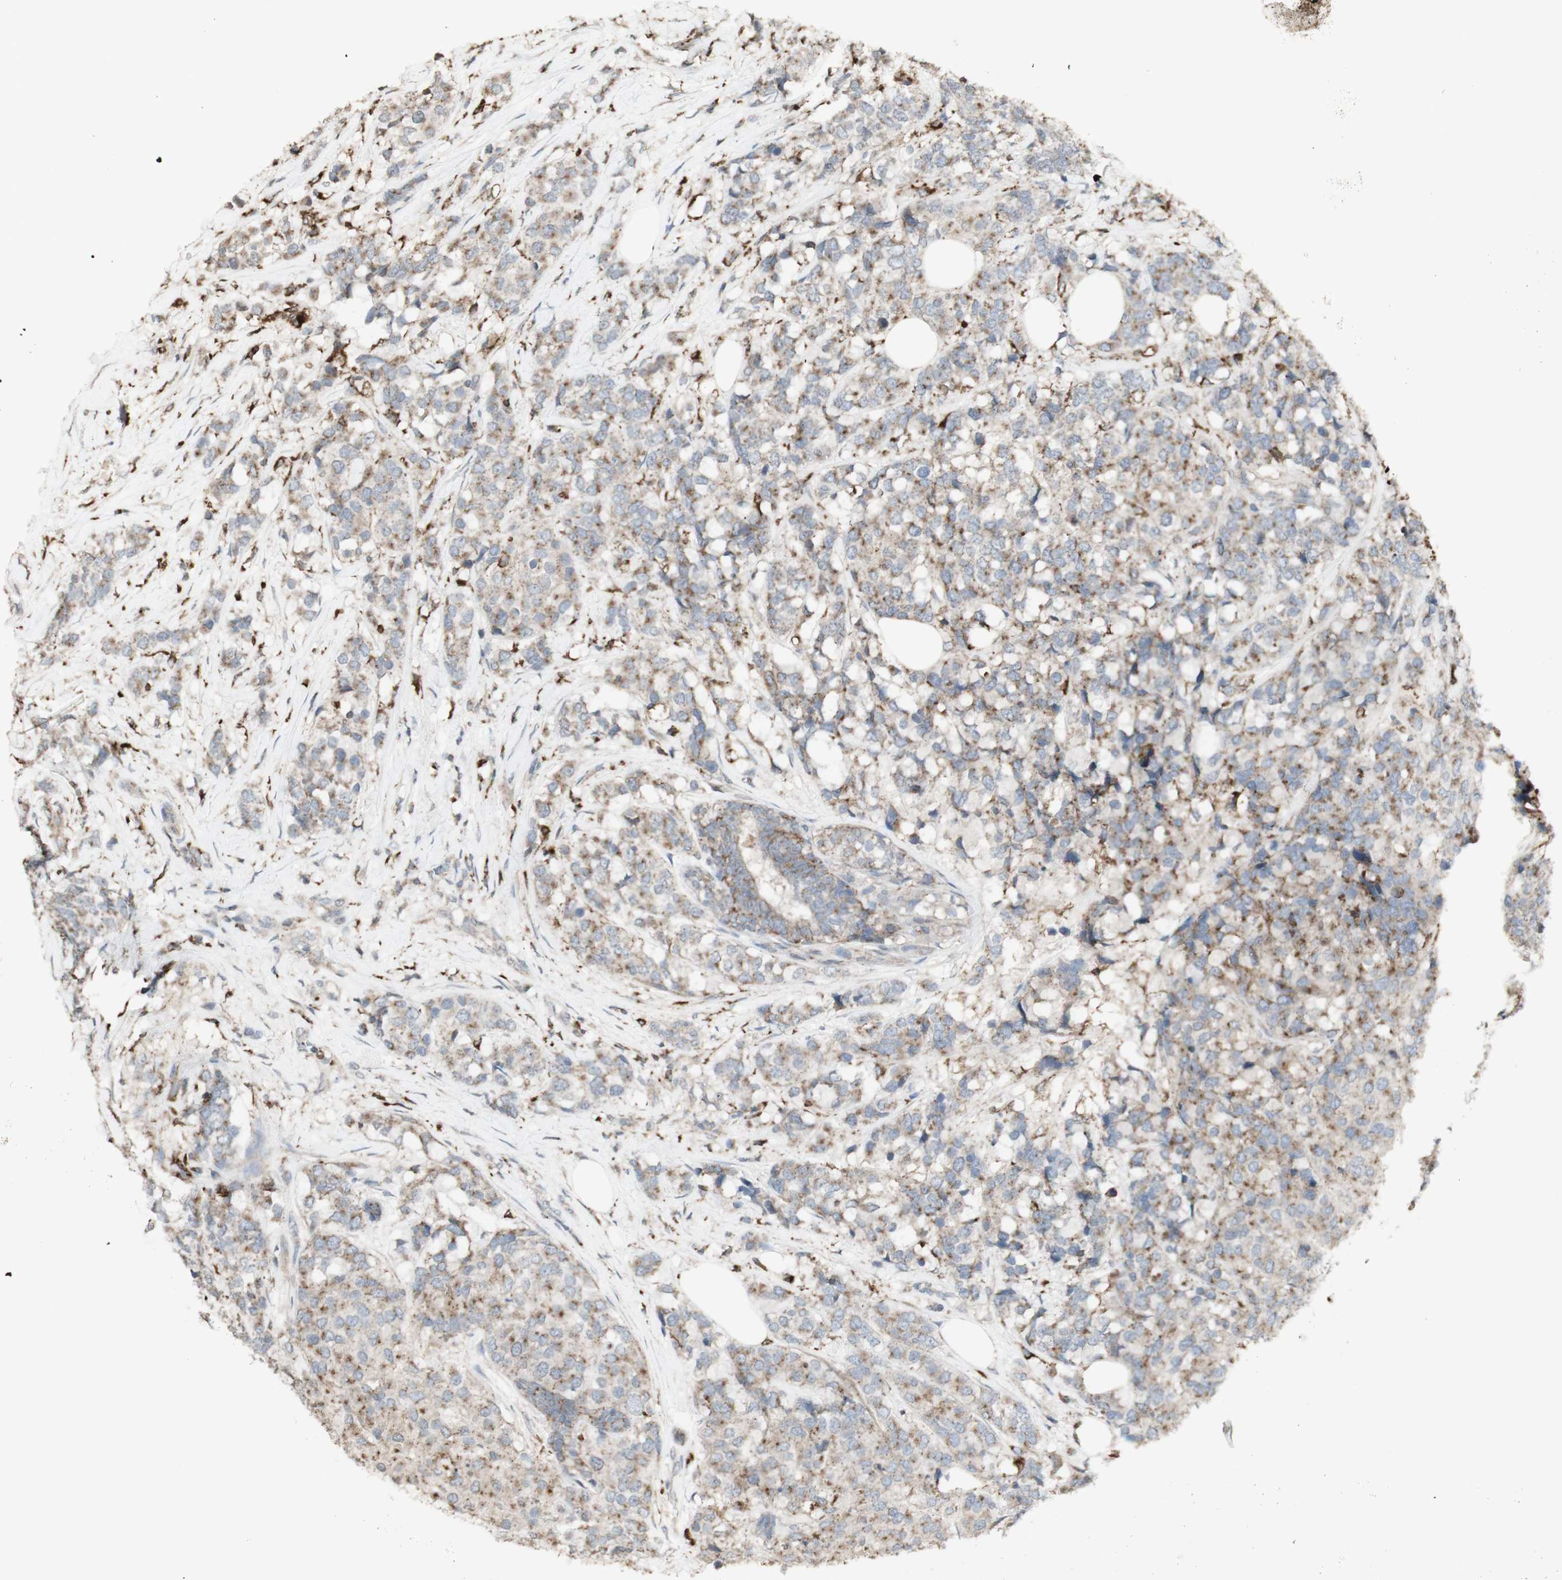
{"staining": {"intensity": "weak", "quantity": ">75%", "location": "cytoplasmic/membranous"}, "tissue": "breast cancer", "cell_type": "Tumor cells", "image_type": "cancer", "snomed": [{"axis": "morphology", "description": "Lobular carcinoma"}, {"axis": "topography", "description": "Breast"}], "caption": "Immunohistochemistry (IHC) (DAB (3,3'-diaminobenzidine)) staining of human lobular carcinoma (breast) exhibits weak cytoplasmic/membranous protein staining in about >75% of tumor cells.", "gene": "ATP6V1E1", "patient": {"sex": "female", "age": 59}}